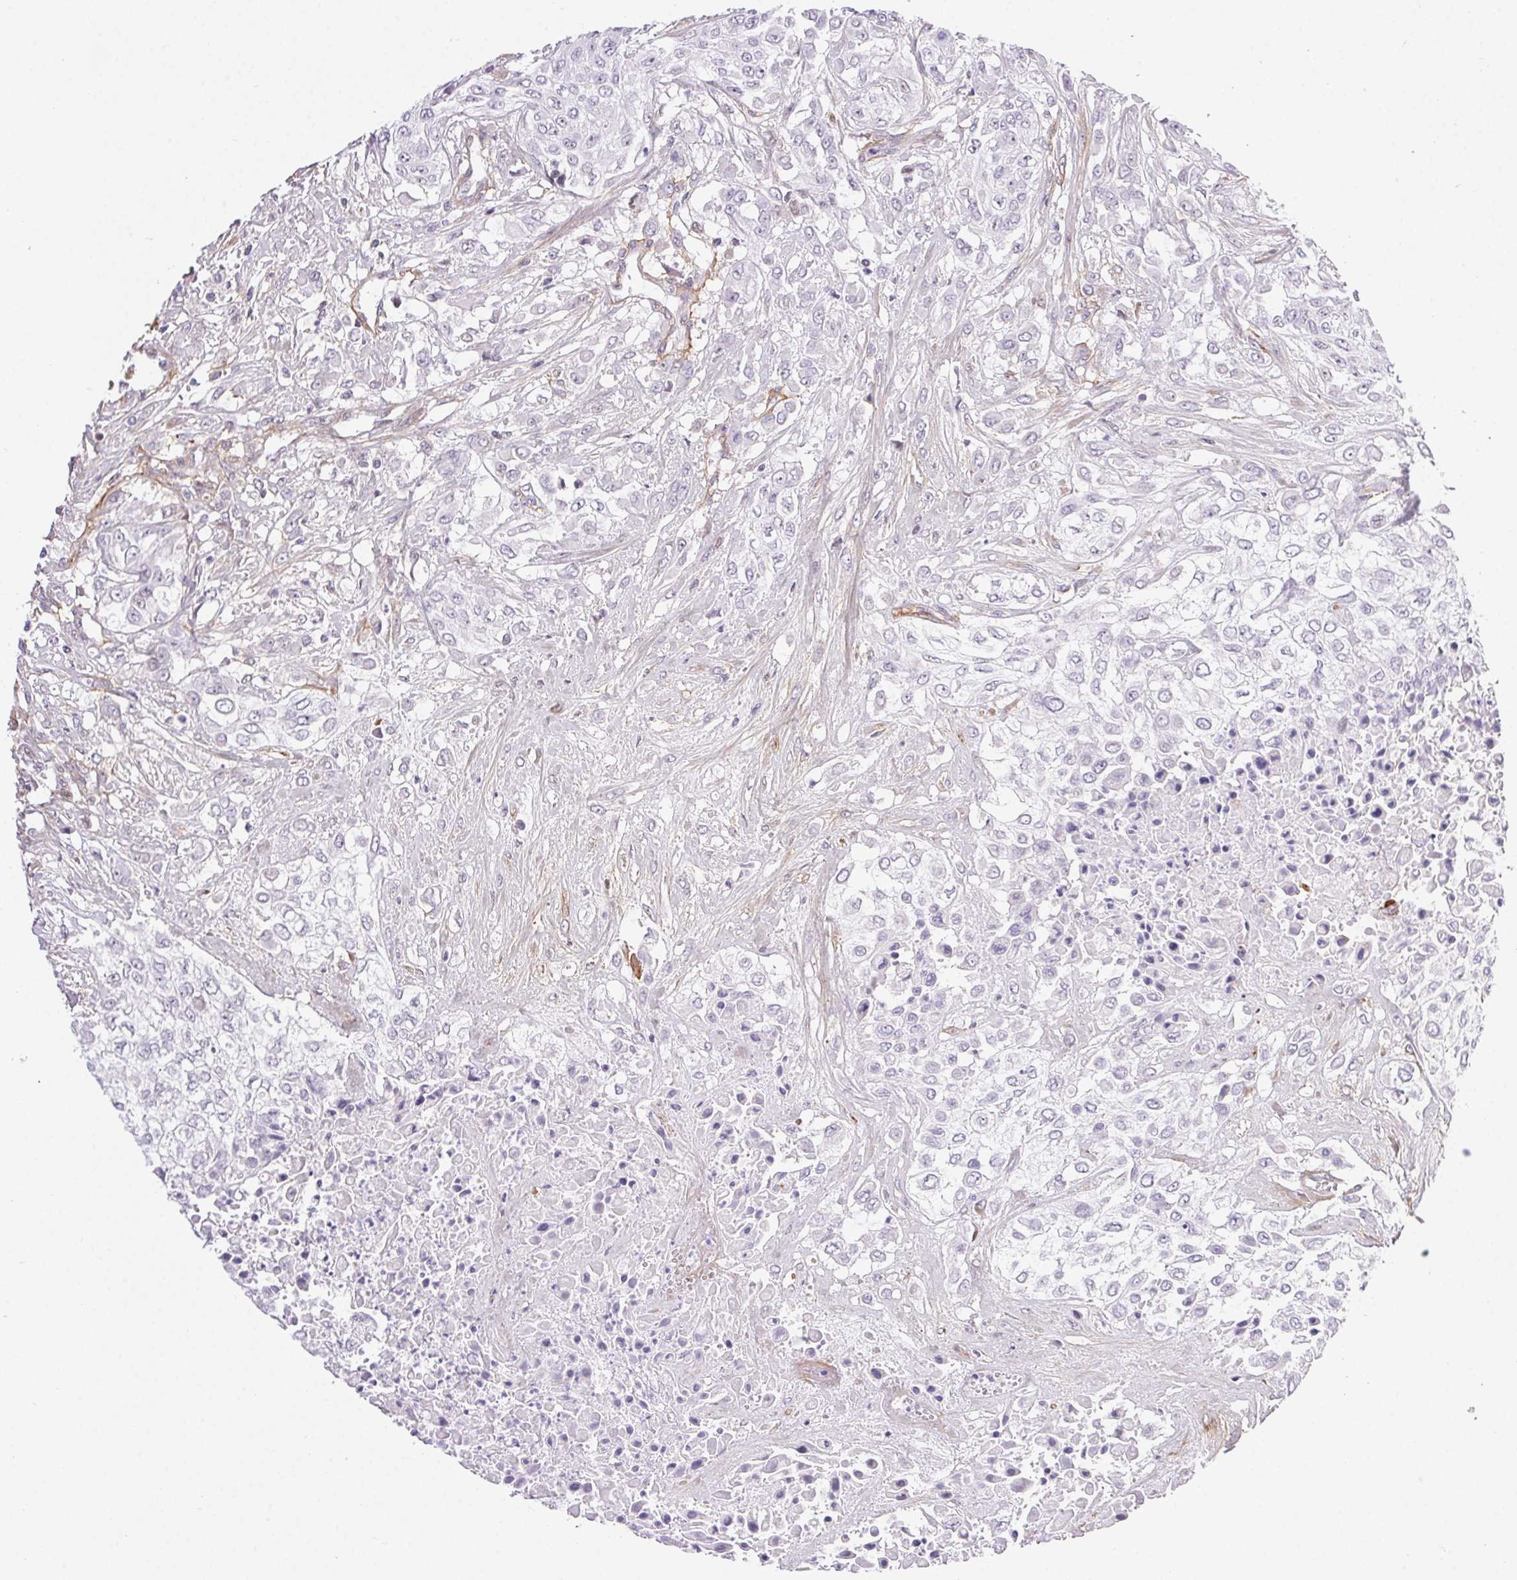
{"staining": {"intensity": "negative", "quantity": "none", "location": "none"}, "tissue": "urothelial cancer", "cell_type": "Tumor cells", "image_type": "cancer", "snomed": [{"axis": "morphology", "description": "Urothelial carcinoma, High grade"}, {"axis": "topography", "description": "Urinary bladder"}], "caption": "Tumor cells are negative for protein expression in human high-grade urothelial carcinoma. Brightfield microscopy of IHC stained with DAB (3,3'-diaminobenzidine) (brown) and hematoxylin (blue), captured at high magnification.", "gene": "PDZD2", "patient": {"sex": "male", "age": 57}}